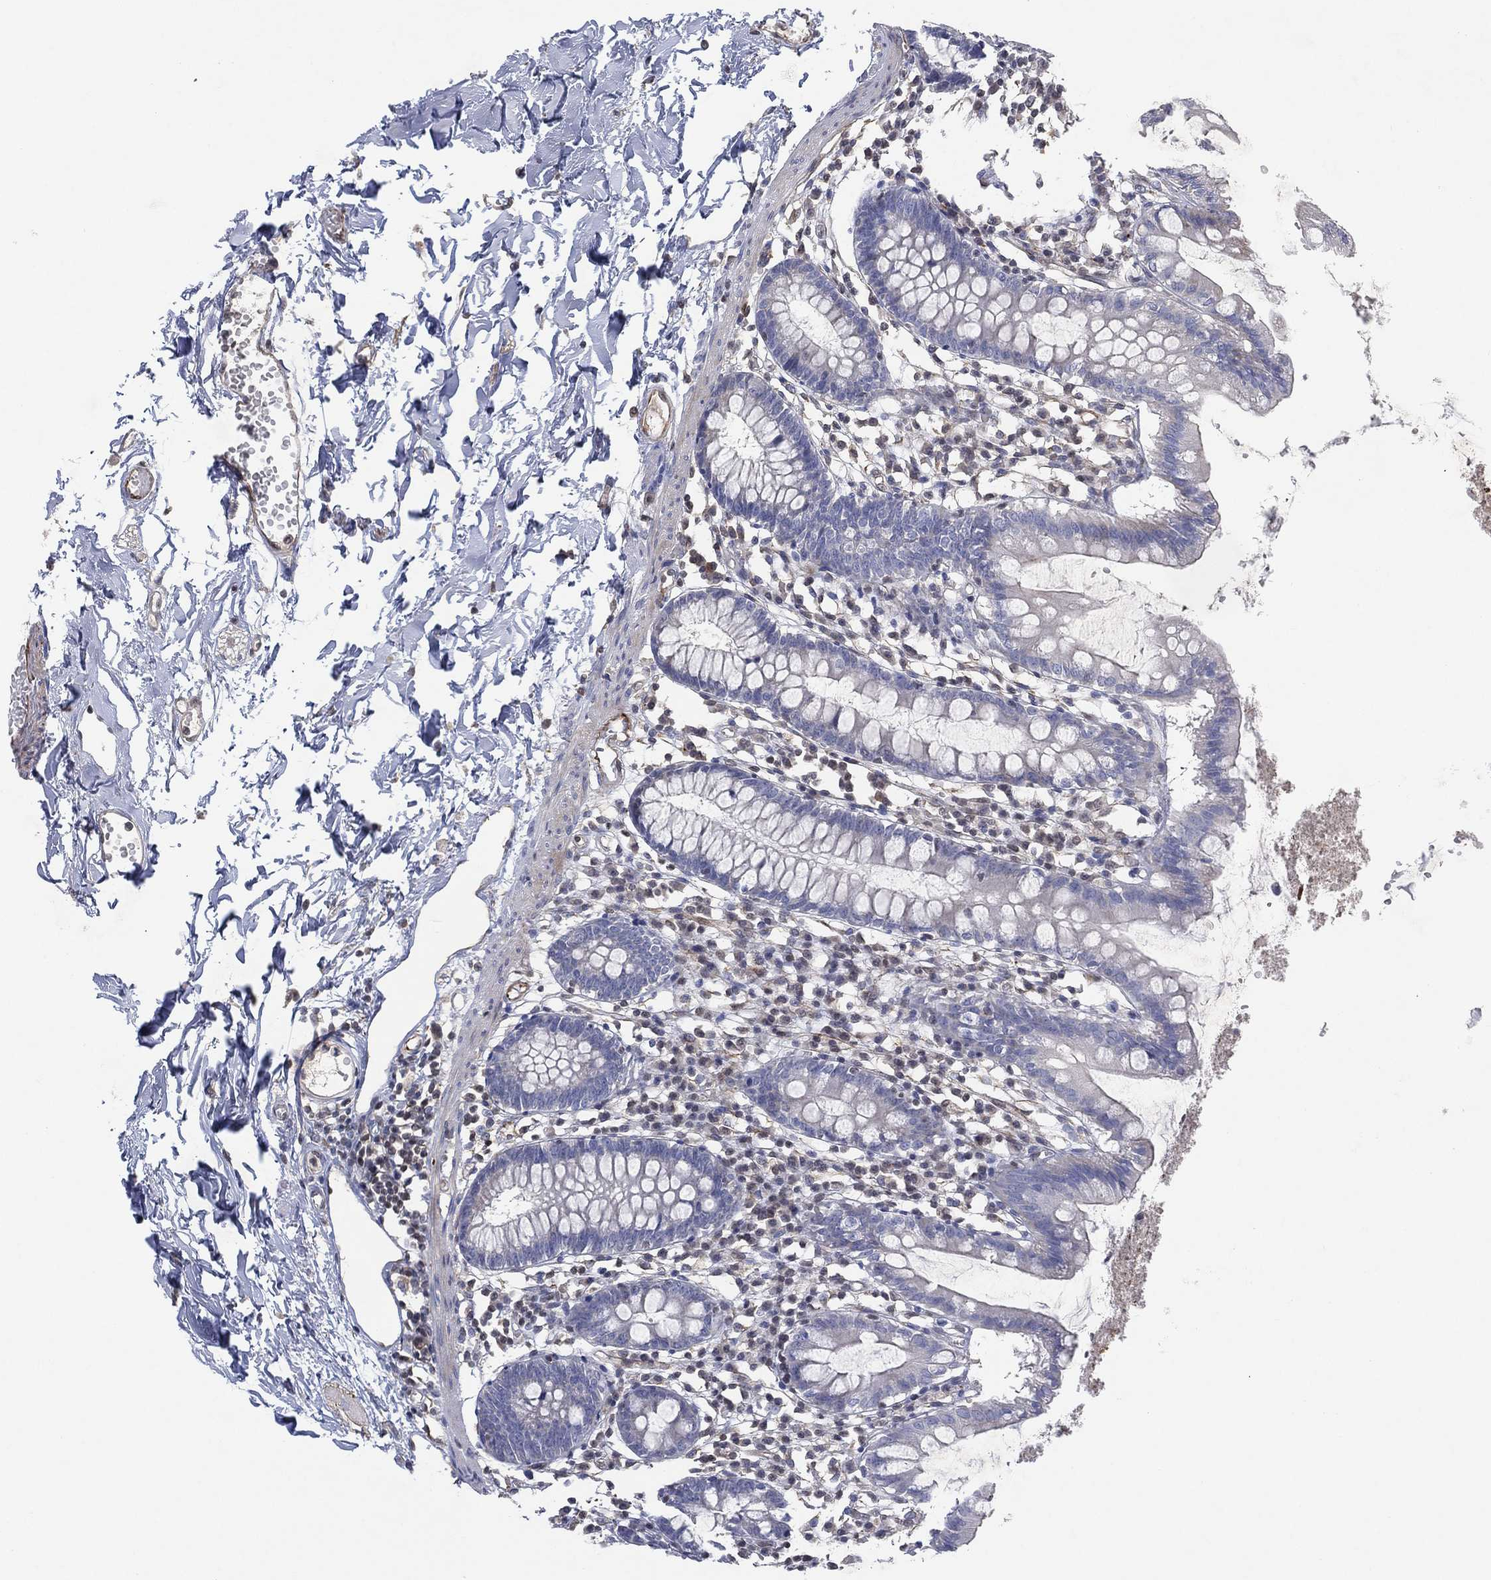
{"staining": {"intensity": "negative", "quantity": "none", "location": "none"}, "tissue": "small intestine", "cell_type": "Glandular cells", "image_type": "normal", "snomed": [{"axis": "morphology", "description": "Normal tissue, NOS"}, {"axis": "topography", "description": "Small intestine"}], "caption": "Small intestine stained for a protein using immunohistochemistry demonstrates no positivity glandular cells.", "gene": "FLI1", "patient": {"sex": "female", "age": 90}}